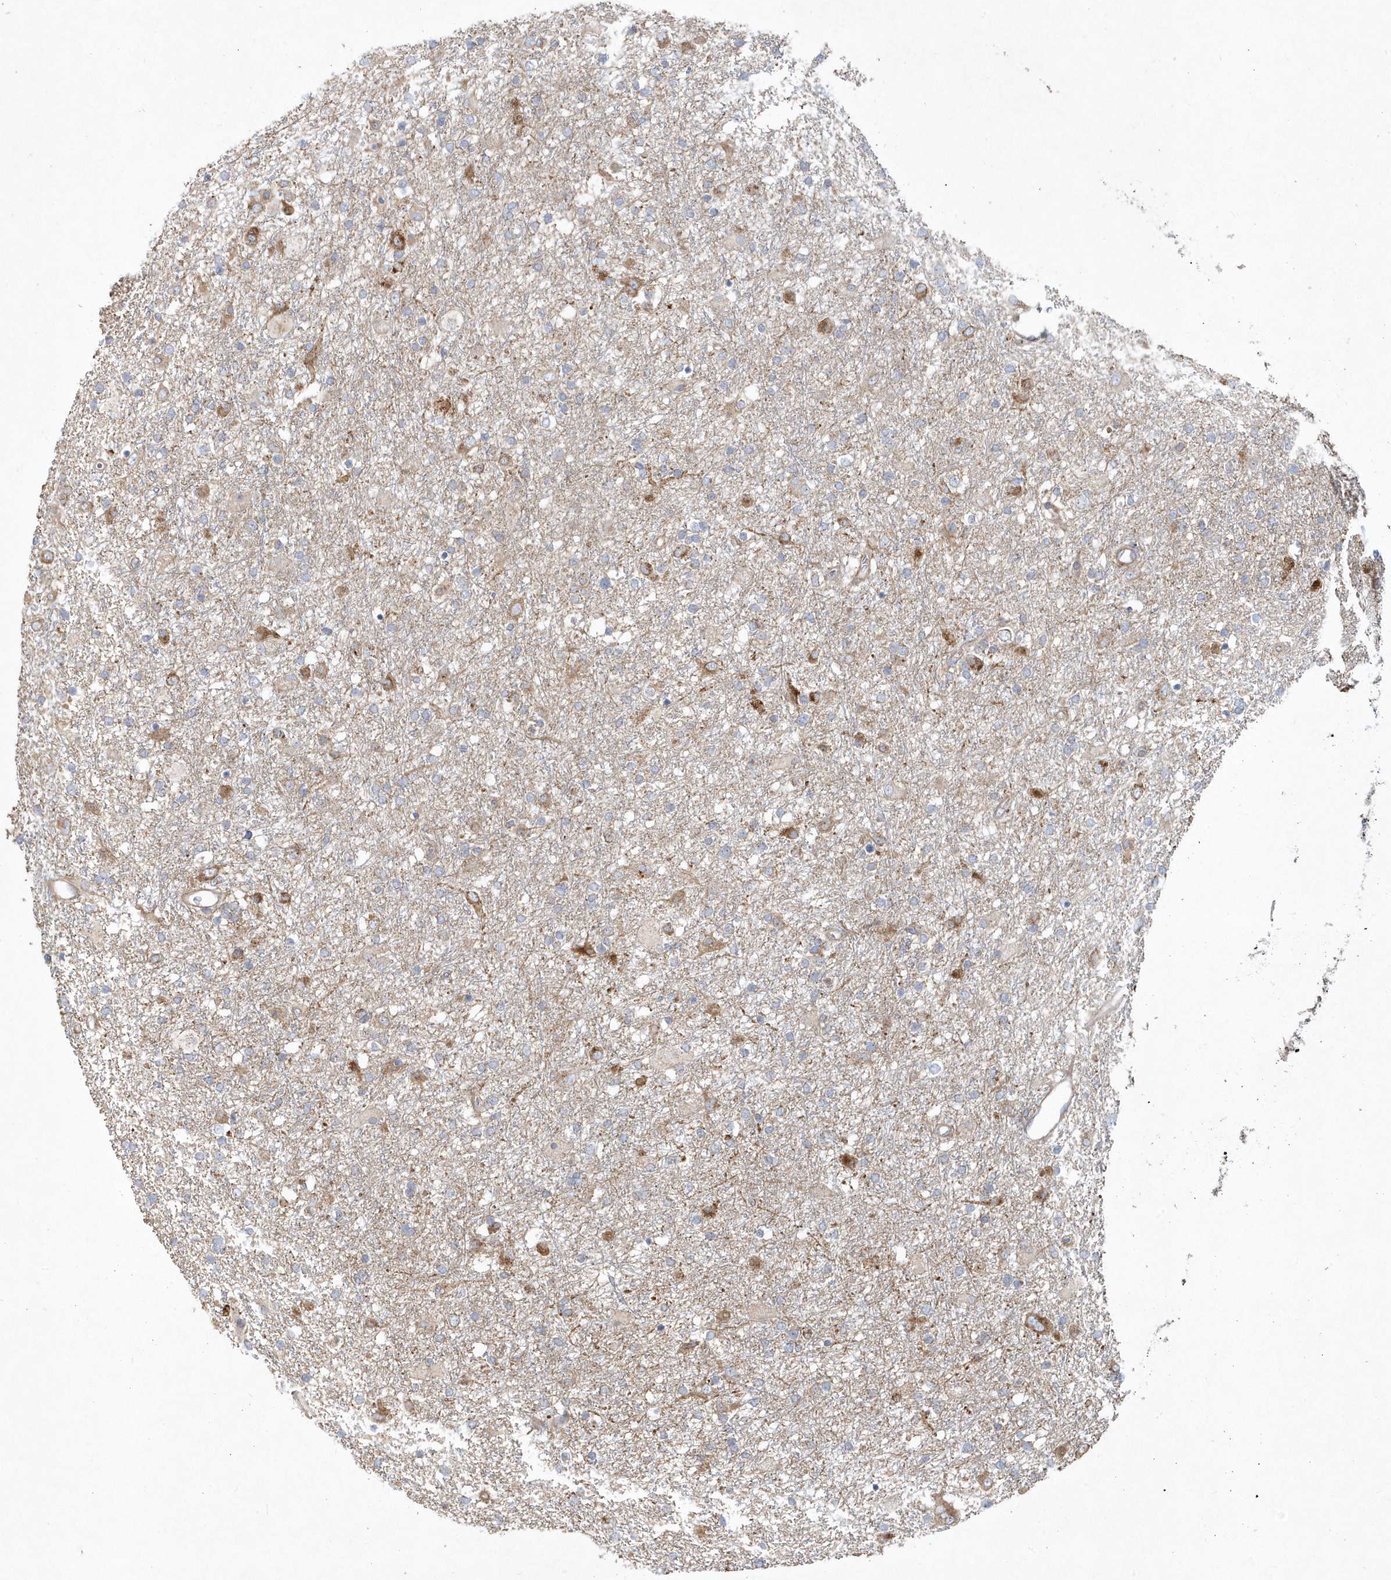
{"staining": {"intensity": "moderate", "quantity": "<25%", "location": "cytoplasmic/membranous"}, "tissue": "glioma", "cell_type": "Tumor cells", "image_type": "cancer", "snomed": [{"axis": "morphology", "description": "Glioma, malignant, Low grade"}, {"axis": "topography", "description": "Brain"}], "caption": "Human malignant low-grade glioma stained for a protein (brown) displays moderate cytoplasmic/membranous positive positivity in about <25% of tumor cells.", "gene": "LEXM", "patient": {"sex": "male", "age": 65}}